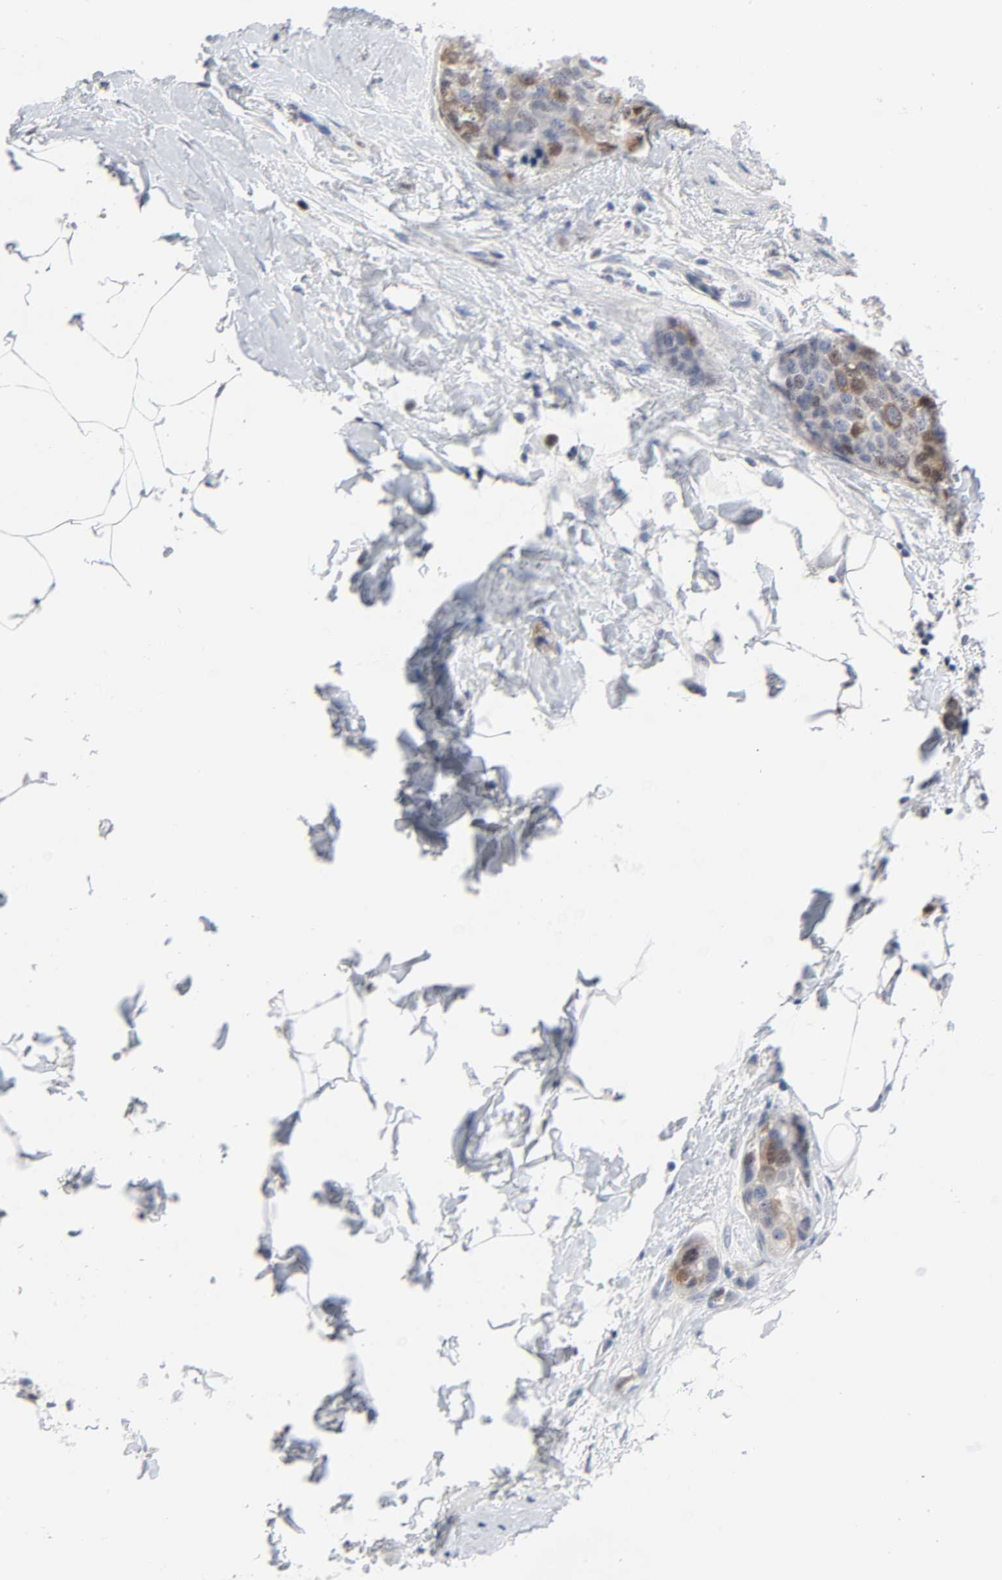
{"staining": {"intensity": "moderate", "quantity": "25%-75%", "location": "cytoplasmic/membranous,nuclear"}, "tissue": "breast cancer", "cell_type": "Tumor cells", "image_type": "cancer", "snomed": [{"axis": "morphology", "description": "Normal tissue, NOS"}, {"axis": "morphology", "description": "Duct carcinoma"}, {"axis": "topography", "description": "Breast"}], "caption": "A high-resolution image shows IHC staining of infiltrating ductal carcinoma (breast), which demonstrates moderate cytoplasmic/membranous and nuclear staining in approximately 25%-75% of tumor cells.", "gene": "WEE1", "patient": {"sex": "female", "age": 50}}